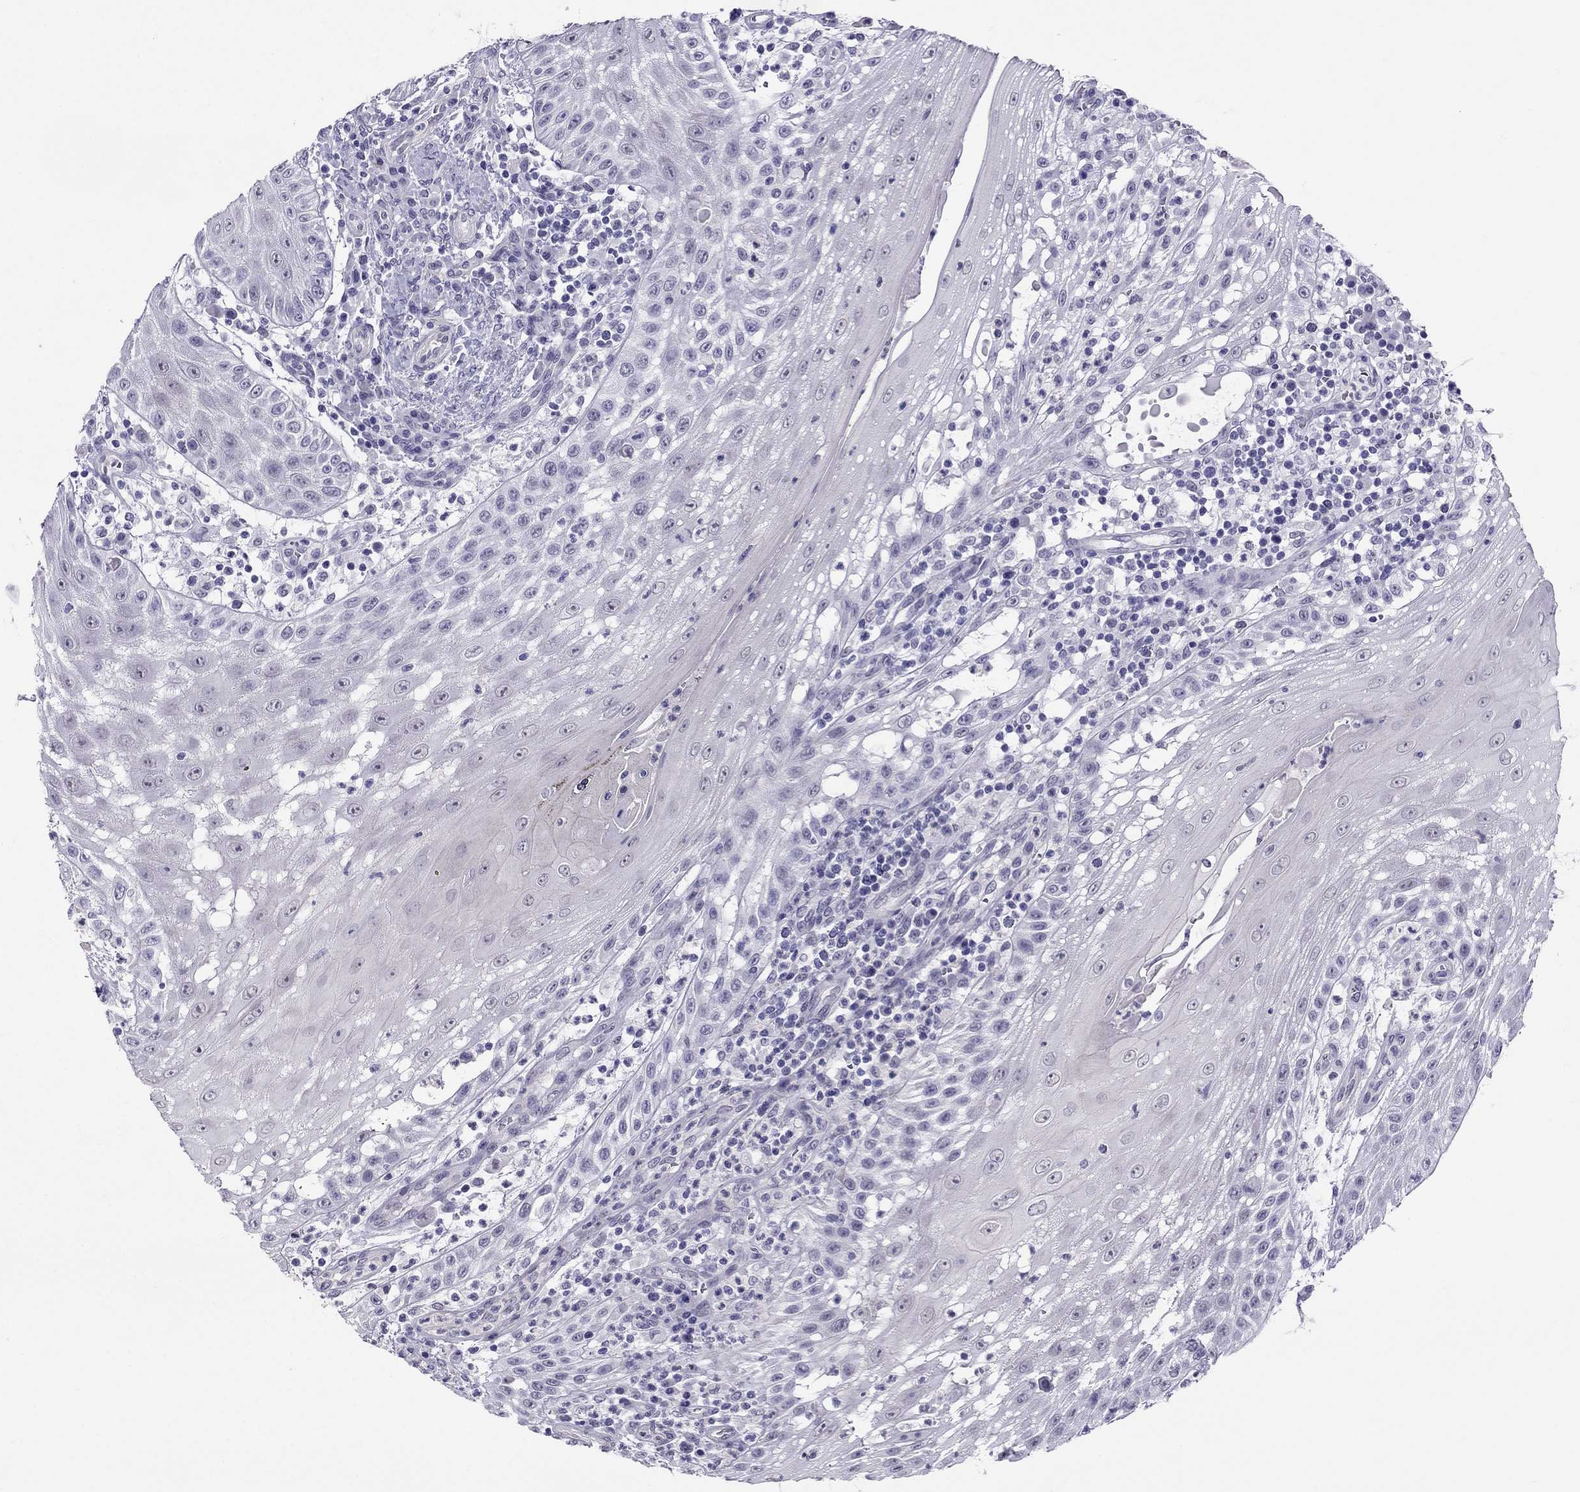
{"staining": {"intensity": "negative", "quantity": "none", "location": "none"}, "tissue": "head and neck cancer", "cell_type": "Tumor cells", "image_type": "cancer", "snomed": [{"axis": "morphology", "description": "Squamous cell carcinoma, NOS"}, {"axis": "topography", "description": "Oral tissue"}, {"axis": "topography", "description": "Head-Neck"}], "caption": "This is an immunohistochemistry (IHC) histopathology image of head and neck cancer. There is no staining in tumor cells.", "gene": "CROCC2", "patient": {"sex": "male", "age": 58}}